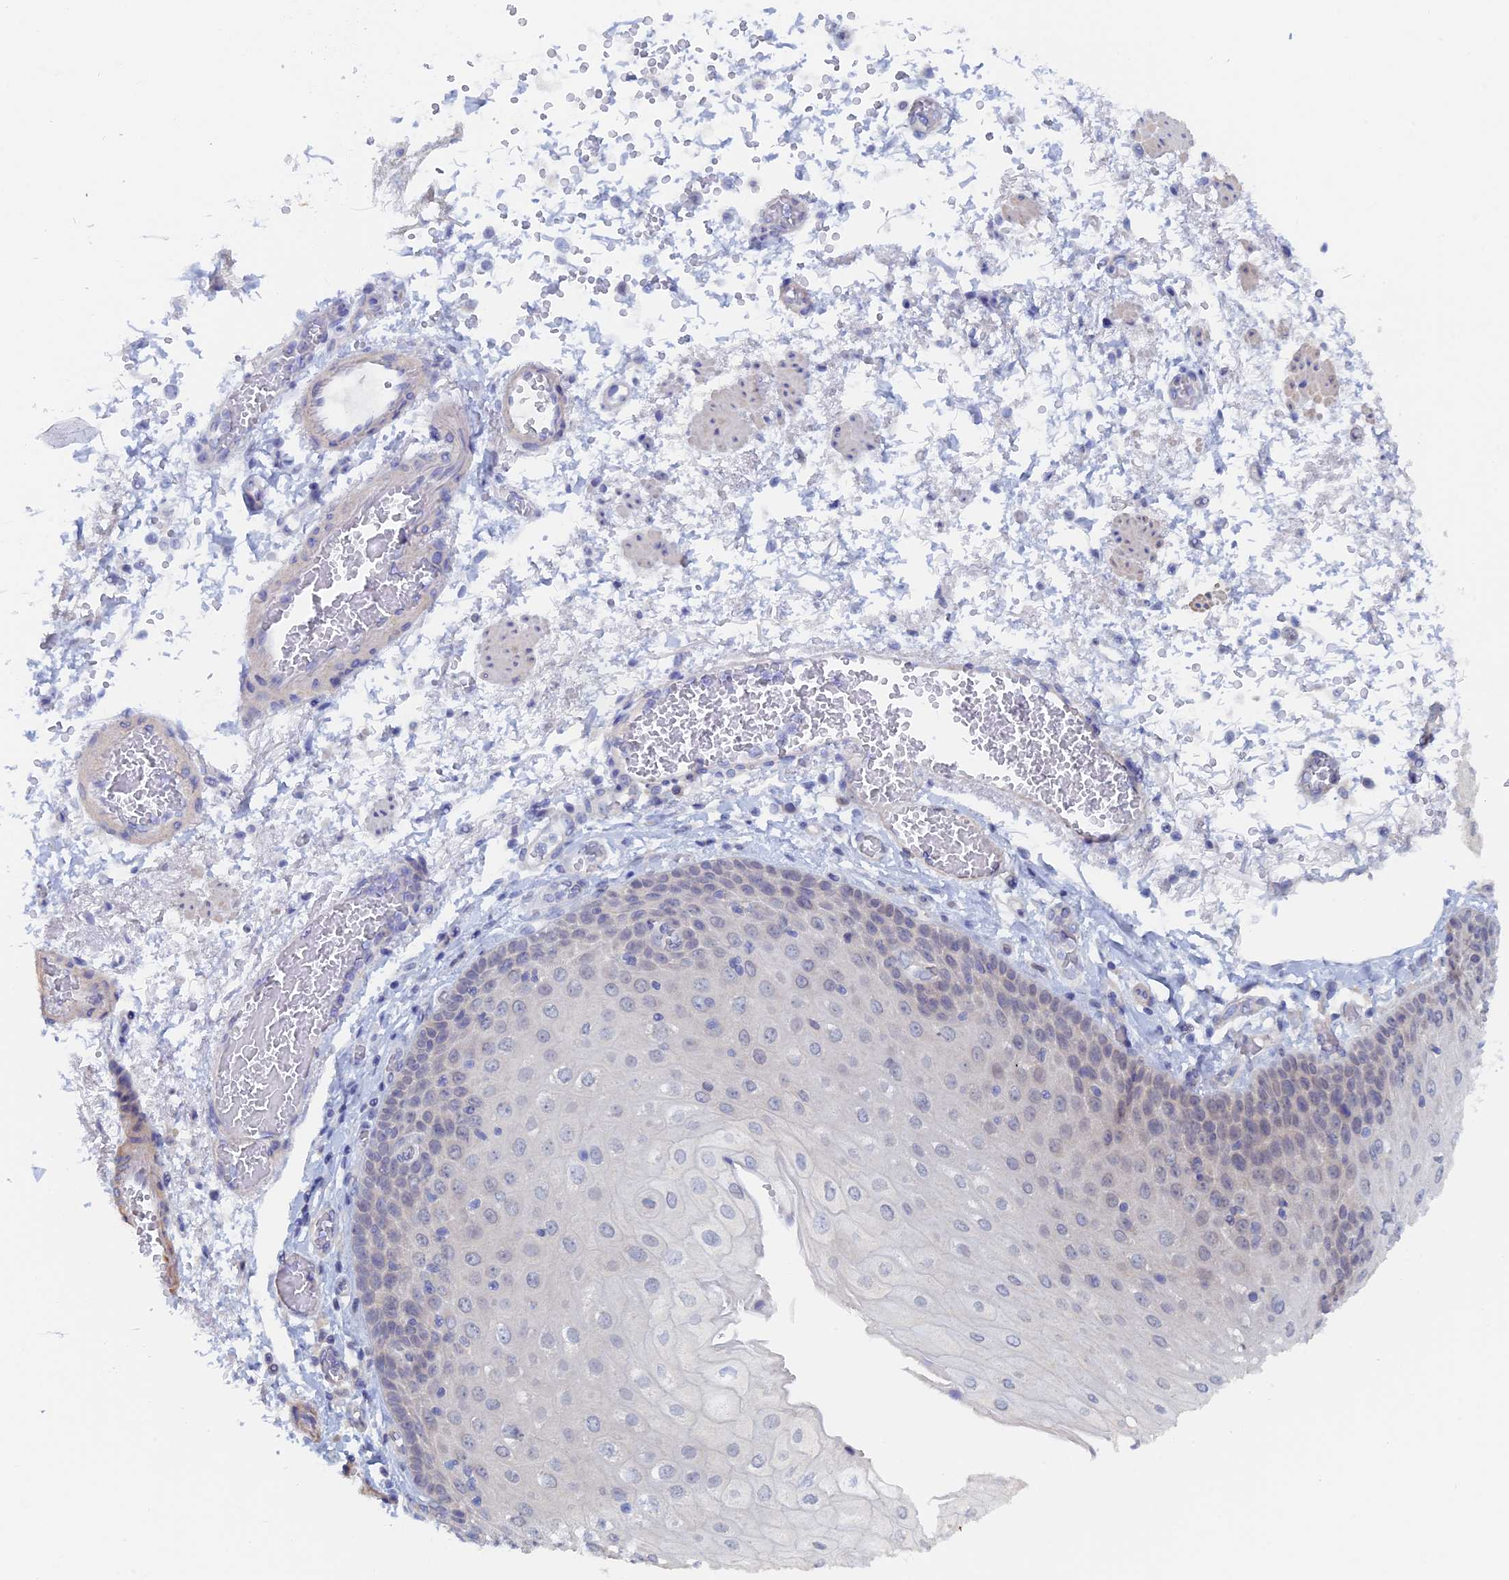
{"staining": {"intensity": "weak", "quantity": "<25%", "location": "nuclear"}, "tissue": "esophagus", "cell_type": "Squamous epithelial cells", "image_type": "normal", "snomed": [{"axis": "morphology", "description": "Normal tissue, NOS"}, {"axis": "topography", "description": "Esophagus"}], "caption": "Immunohistochemical staining of normal esophagus exhibits no significant positivity in squamous epithelial cells. (IHC, brightfield microscopy, high magnification).", "gene": "ELOVL6", "patient": {"sex": "male", "age": 81}}